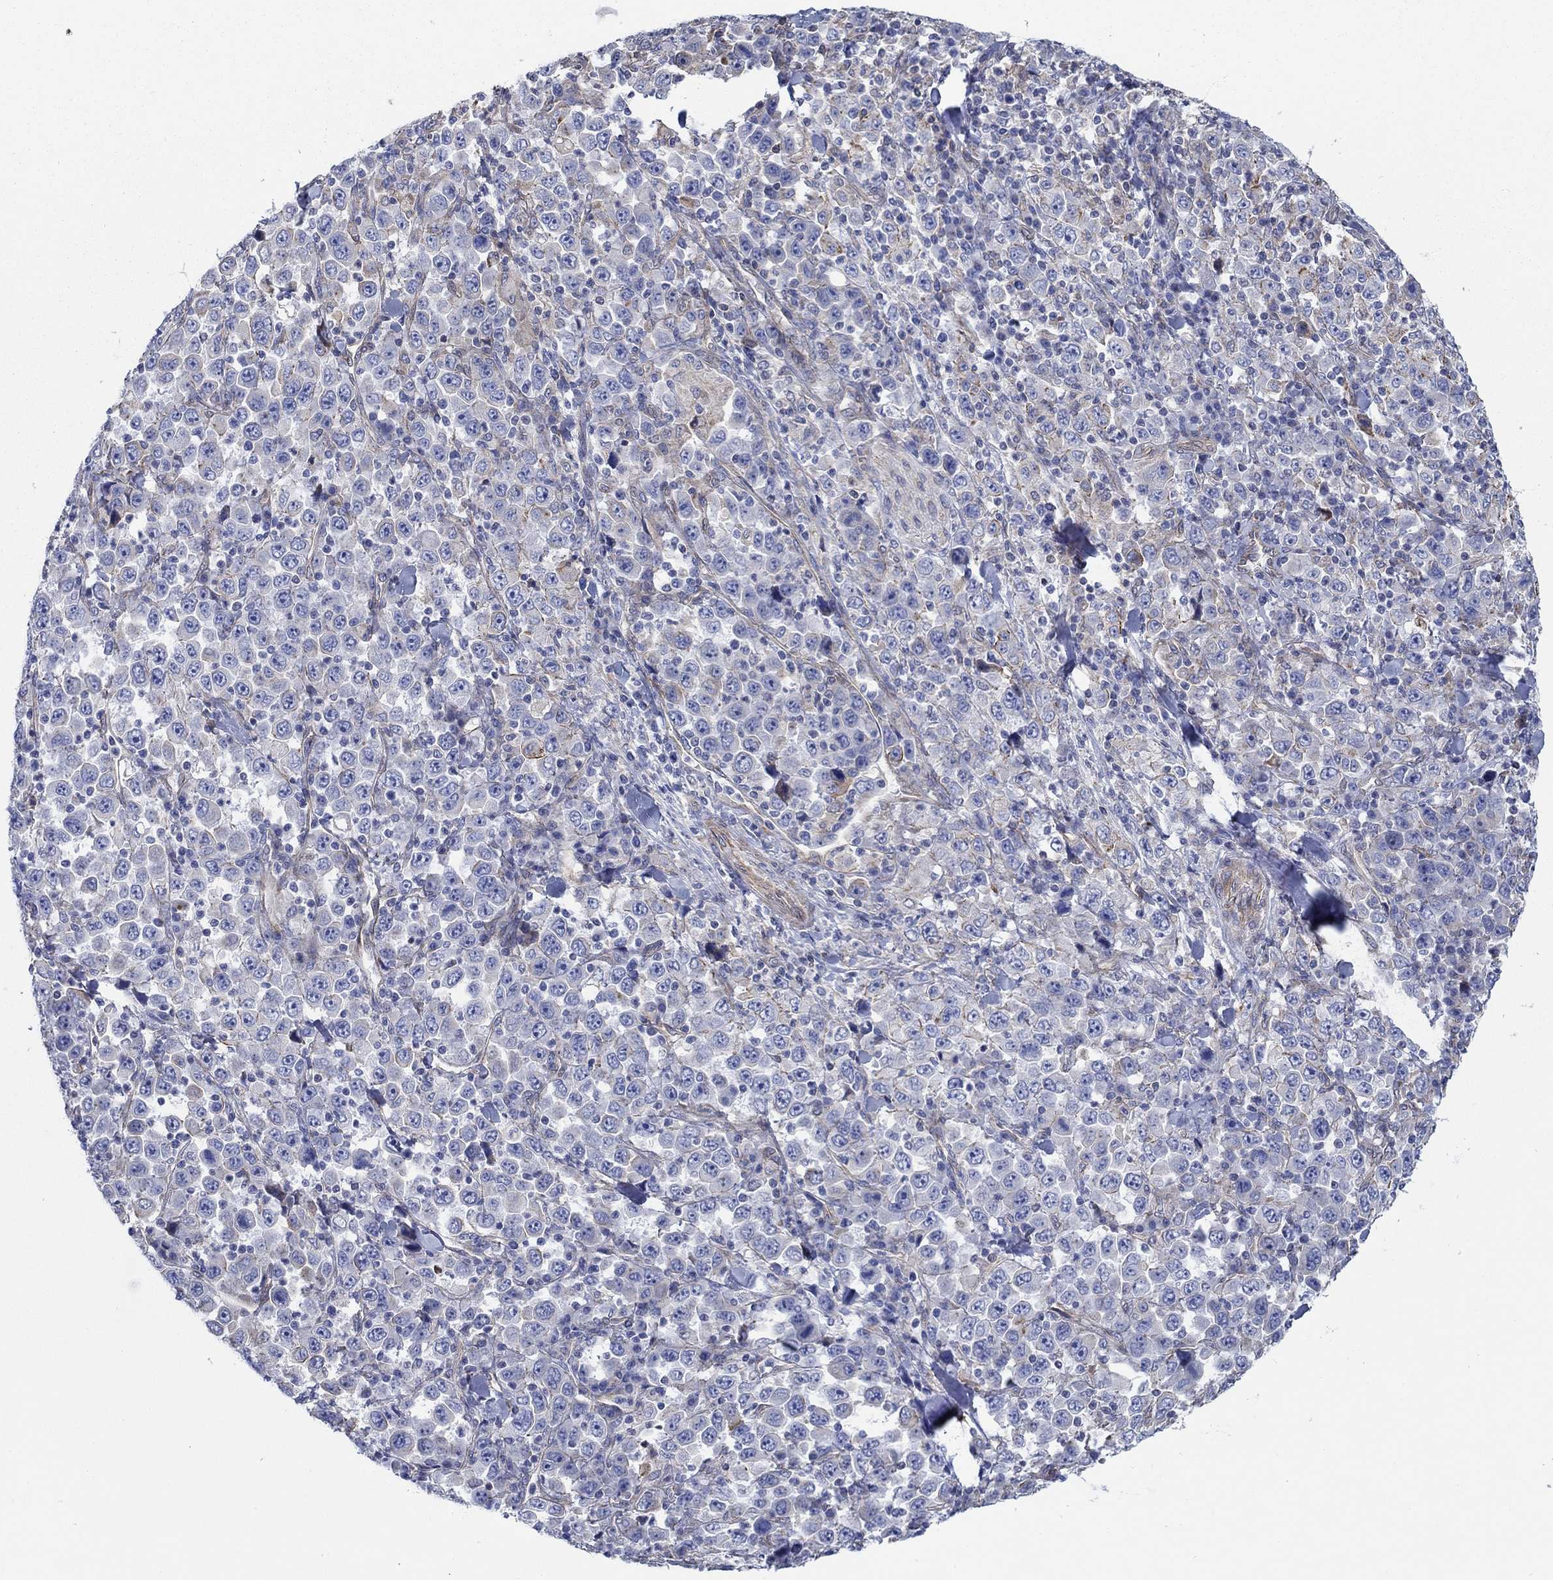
{"staining": {"intensity": "negative", "quantity": "none", "location": "none"}, "tissue": "stomach cancer", "cell_type": "Tumor cells", "image_type": "cancer", "snomed": [{"axis": "morphology", "description": "Normal tissue, NOS"}, {"axis": "morphology", "description": "Adenocarcinoma, NOS"}, {"axis": "topography", "description": "Stomach, upper"}, {"axis": "topography", "description": "Stomach"}], "caption": "This image is of stomach adenocarcinoma stained with immunohistochemistry (IHC) to label a protein in brown with the nuclei are counter-stained blue. There is no staining in tumor cells.", "gene": "FMN1", "patient": {"sex": "male", "age": 59}}